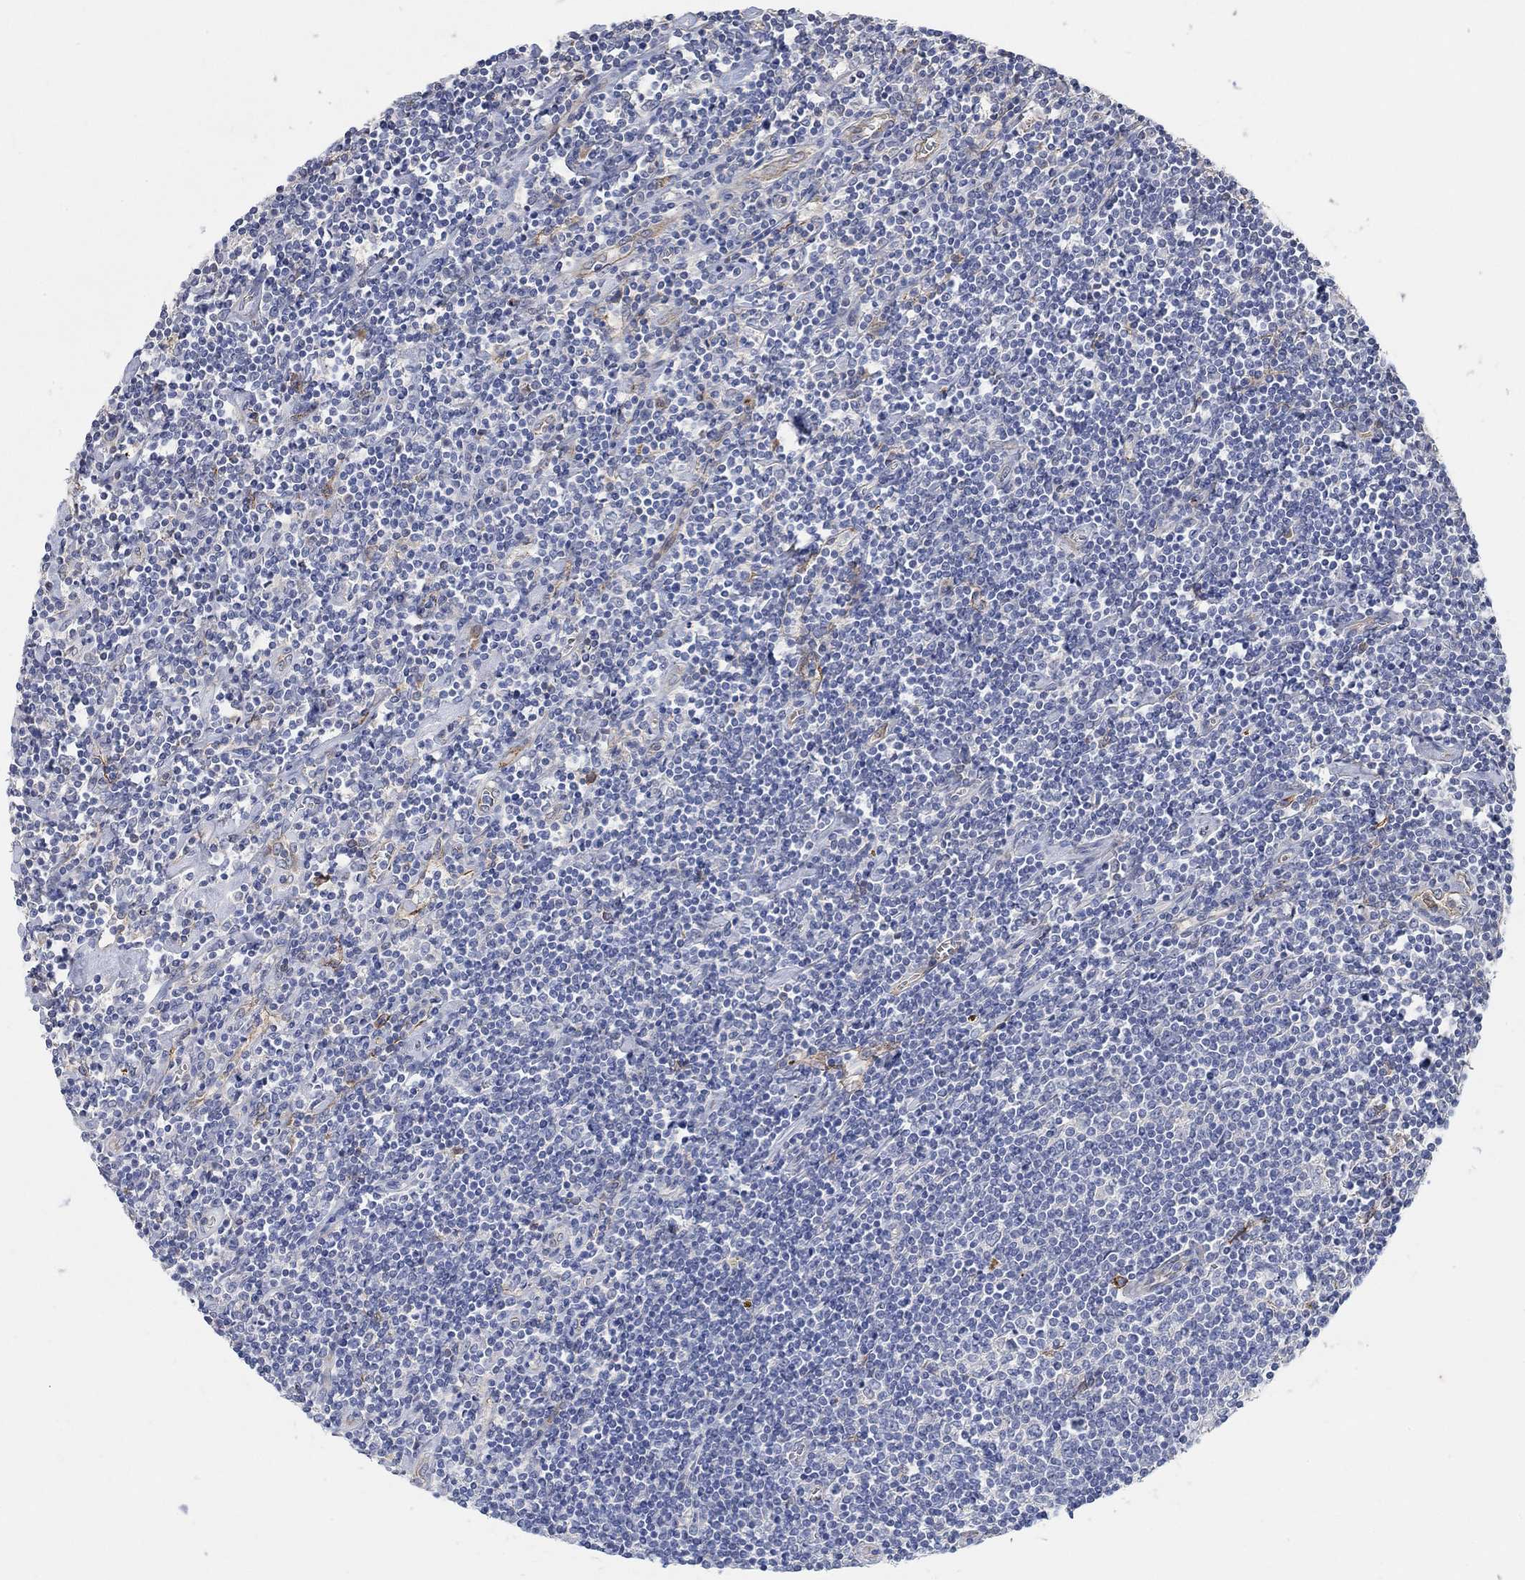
{"staining": {"intensity": "negative", "quantity": "none", "location": "none"}, "tissue": "lymphoma", "cell_type": "Tumor cells", "image_type": "cancer", "snomed": [{"axis": "morphology", "description": "Hodgkin's disease, NOS"}, {"axis": "topography", "description": "Lymph node"}], "caption": "The immunohistochemistry photomicrograph has no significant staining in tumor cells of Hodgkin's disease tissue.", "gene": "SYT16", "patient": {"sex": "male", "age": 40}}